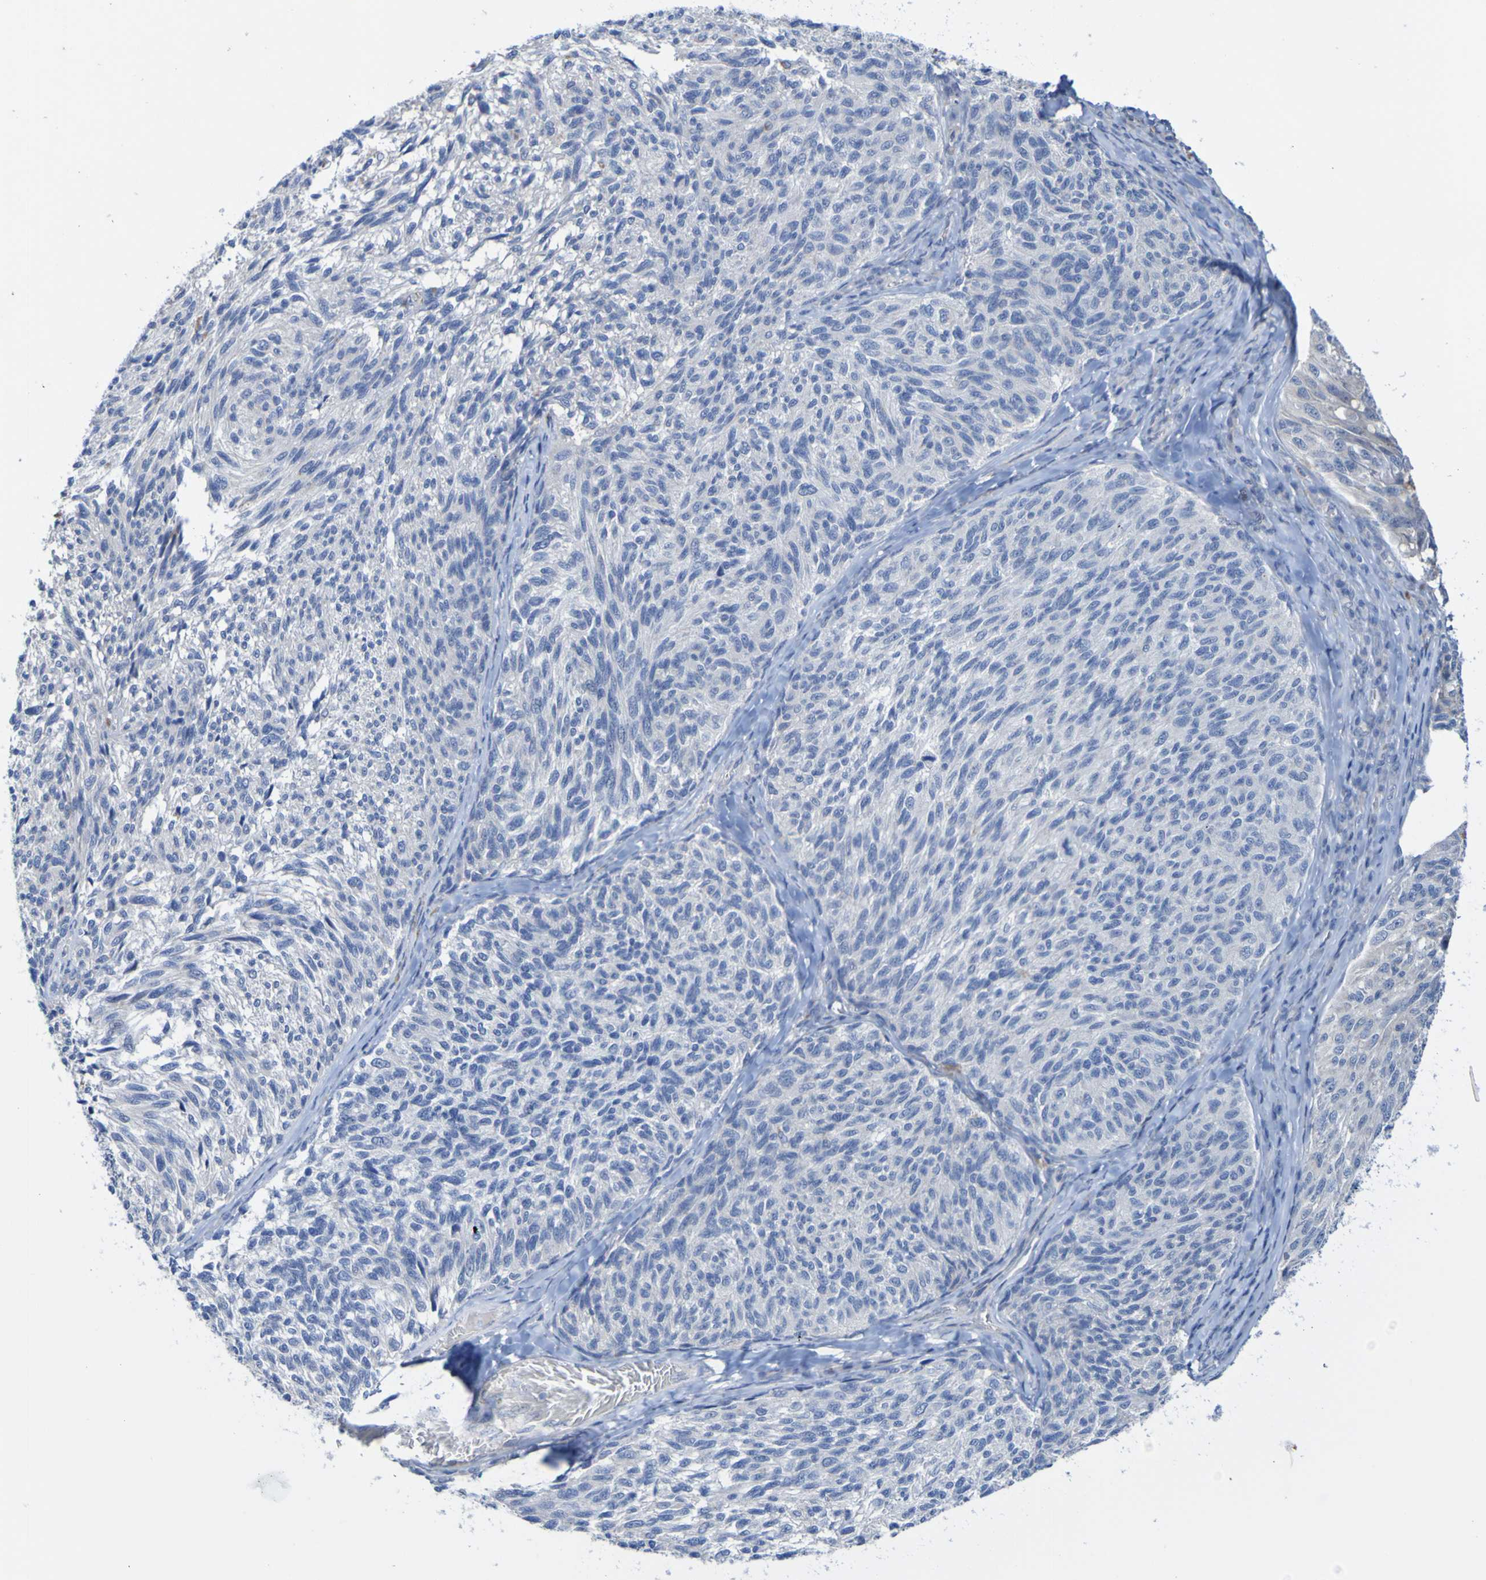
{"staining": {"intensity": "negative", "quantity": "none", "location": "none"}, "tissue": "melanoma", "cell_type": "Tumor cells", "image_type": "cancer", "snomed": [{"axis": "morphology", "description": "Malignant melanoma, NOS"}, {"axis": "topography", "description": "Skin"}], "caption": "Immunohistochemistry (IHC) micrograph of human malignant melanoma stained for a protein (brown), which demonstrates no expression in tumor cells. (DAB IHC, high magnification).", "gene": "ACMSD", "patient": {"sex": "female", "age": 73}}